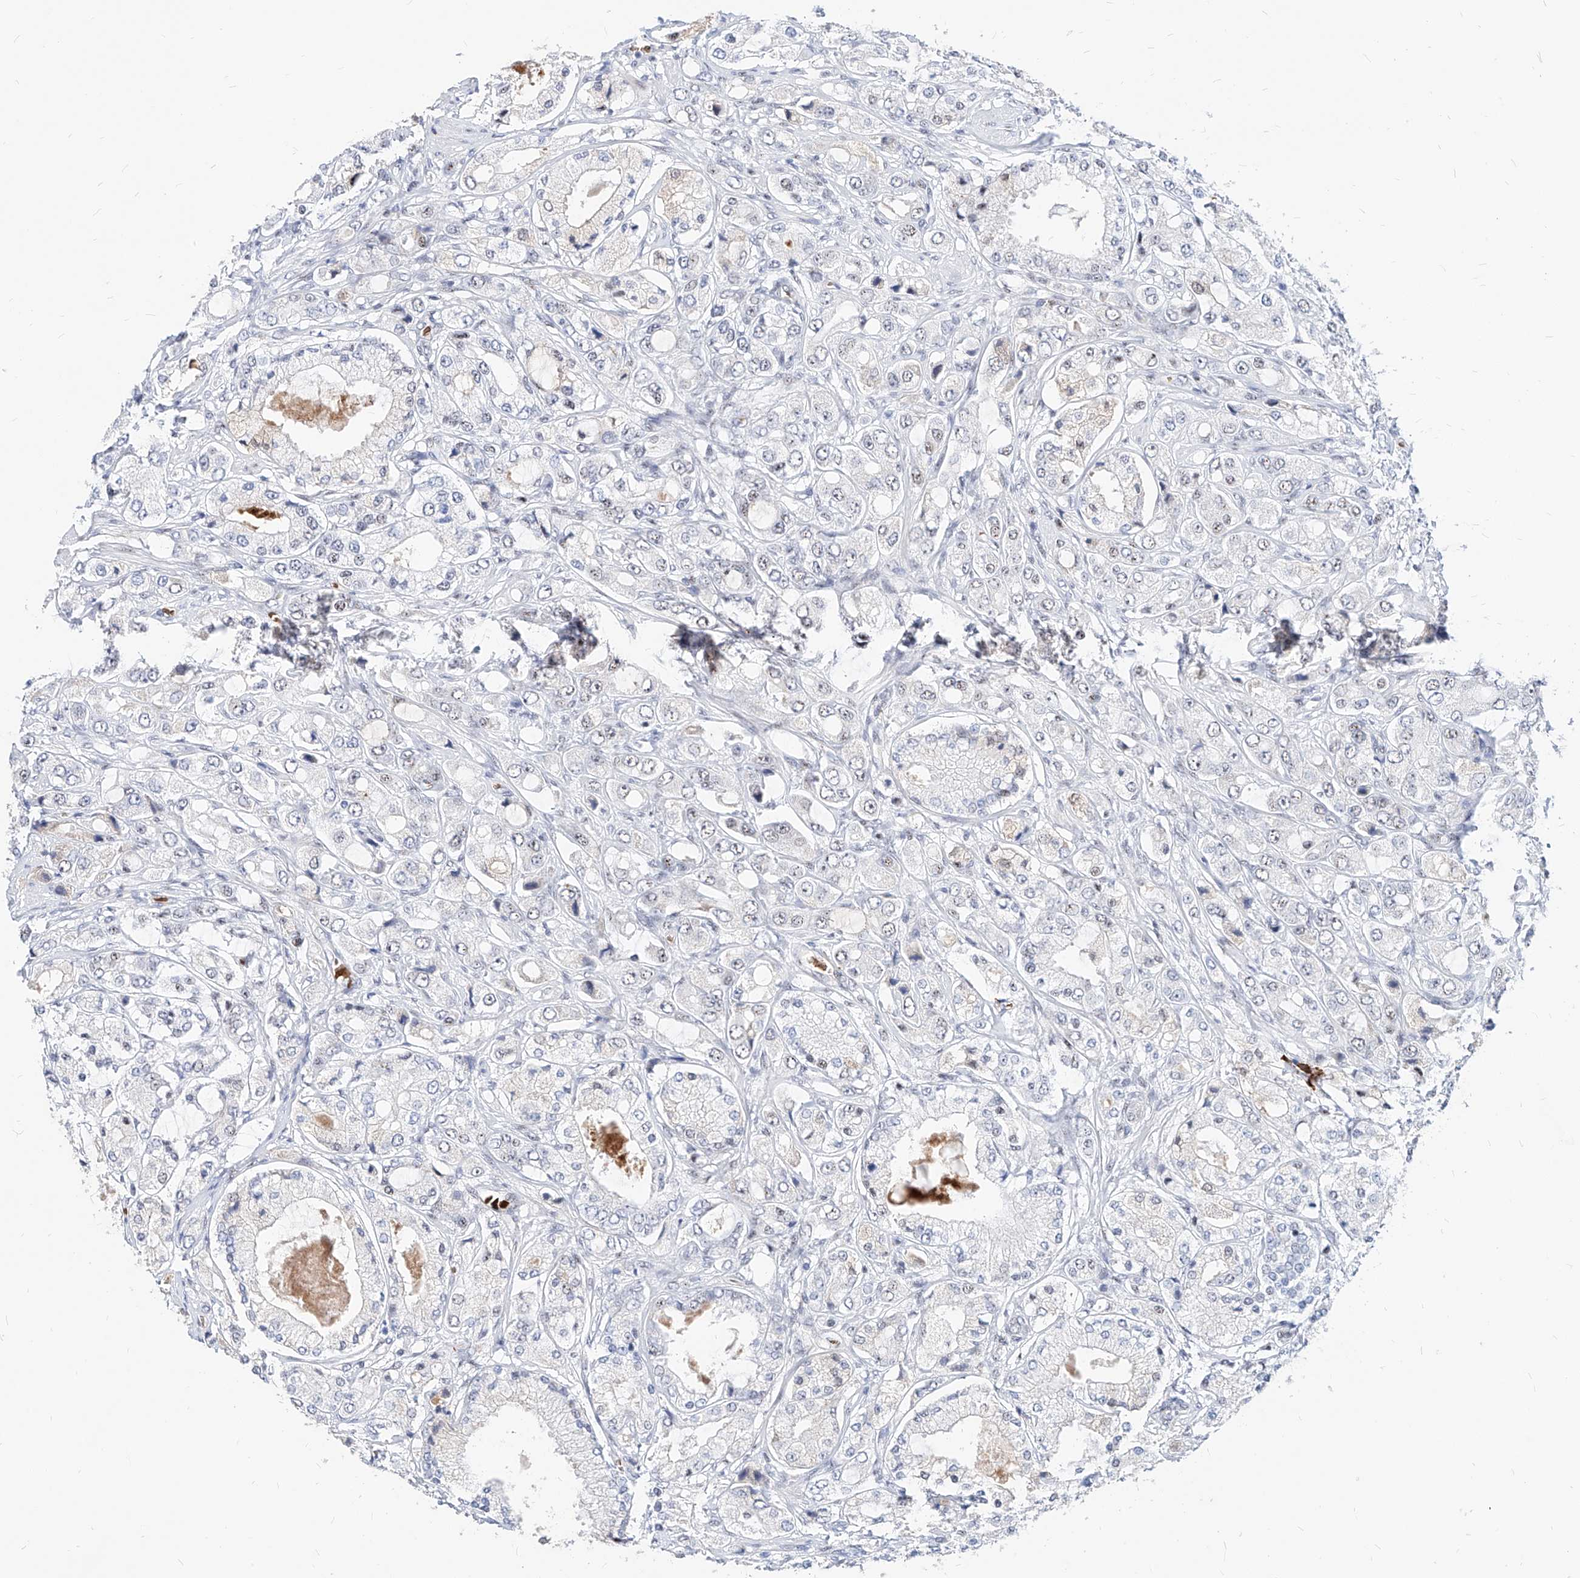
{"staining": {"intensity": "negative", "quantity": "none", "location": "none"}, "tissue": "prostate cancer", "cell_type": "Tumor cells", "image_type": "cancer", "snomed": [{"axis": "morphology", "description": "Adenocarcinoma, High grade"}, {"axis": "topography", "description": "Prostate"}], "caption": "IHC image of prostate cancer stained for a protein (brown), which exhibits no staining in tumor cells. Nuclei are stained in blue.", "gene": "ZFP42", "patient": {"sex": "male", "age": 65}}